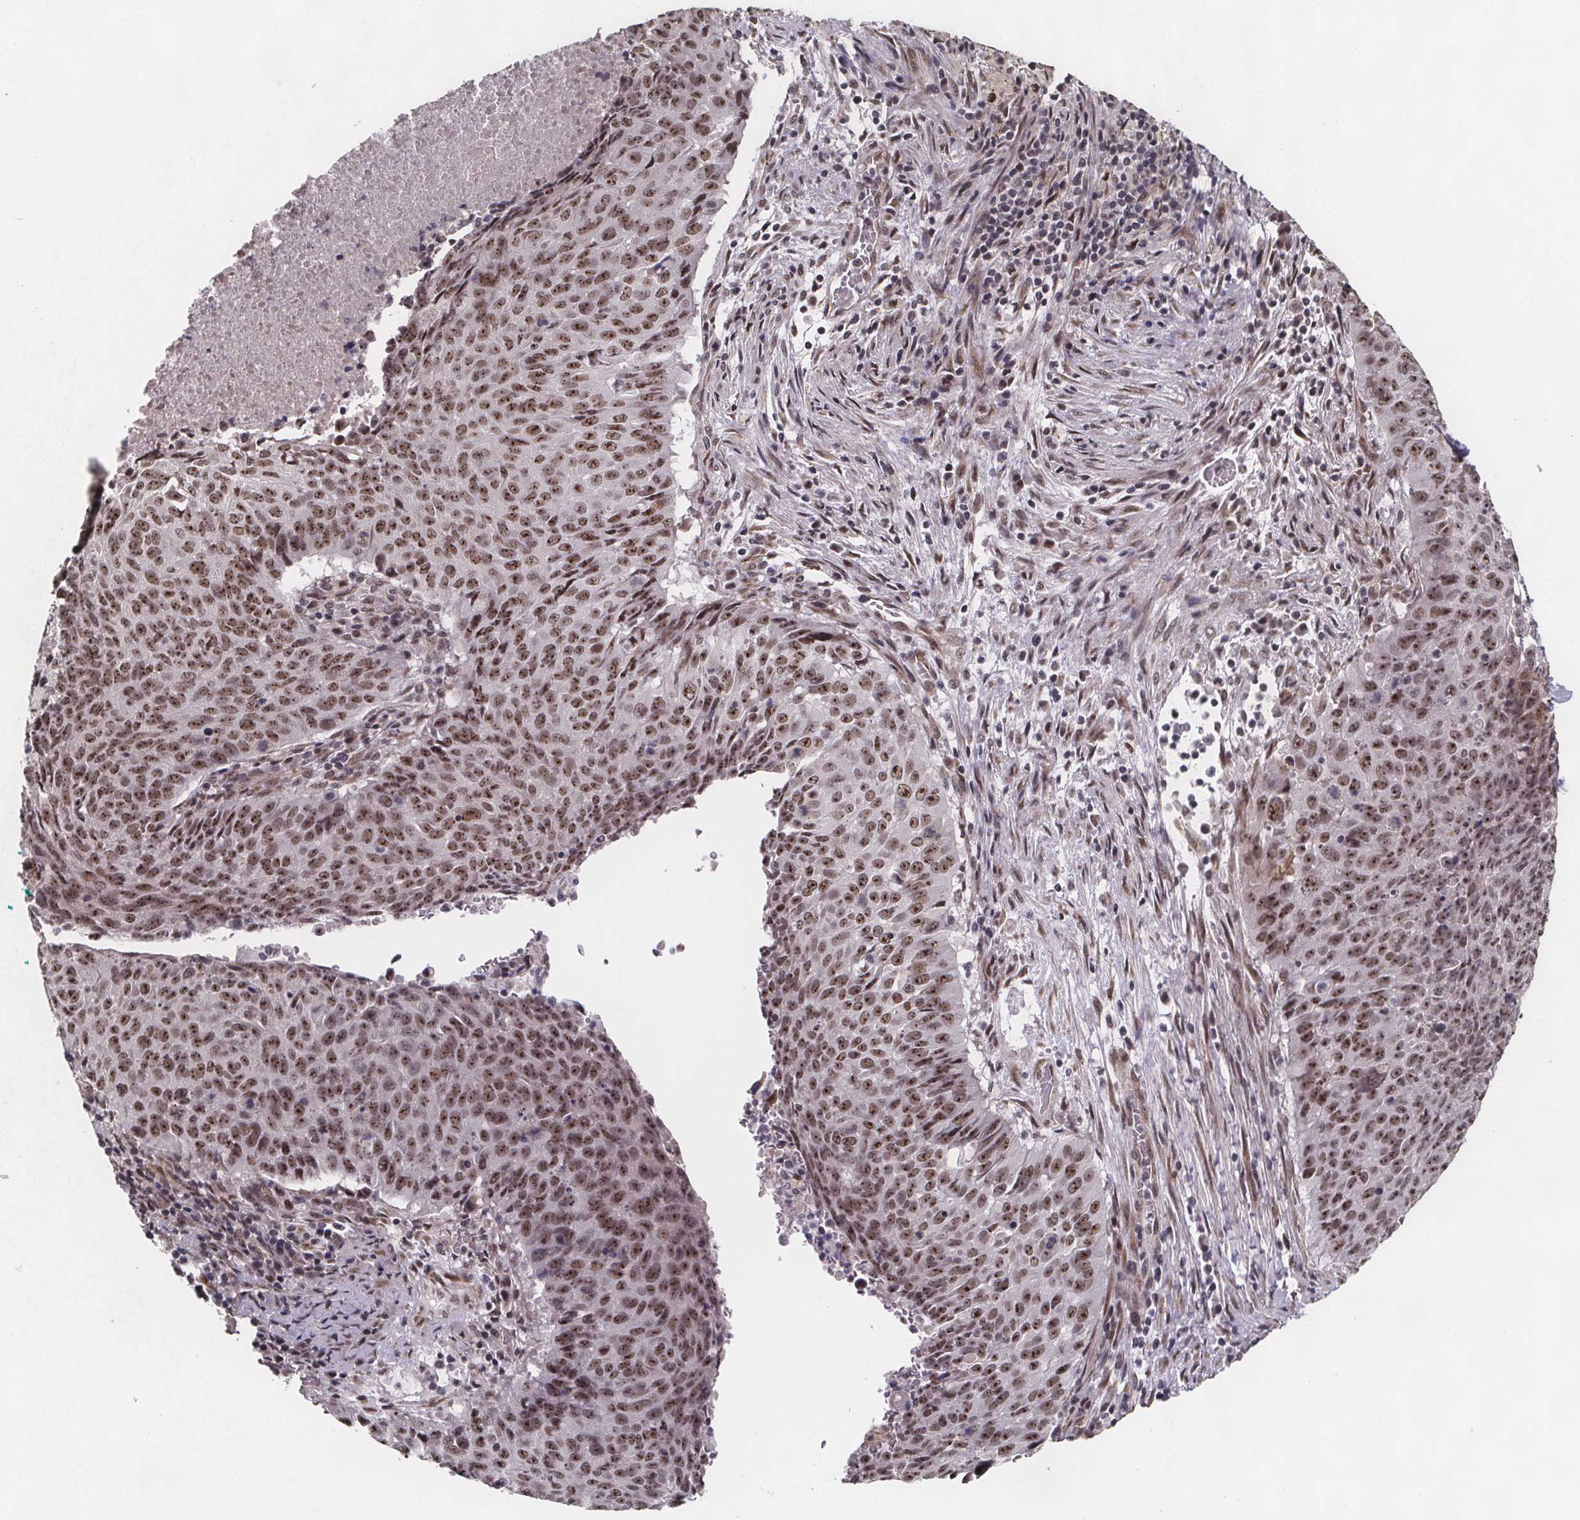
{"staining": {"intensity": "moderate", "quantity": ">75%", "location": "nuclear"}, "tissue": "lung cancer", "cell_type": "Tumor cells", "image_type": "cancer", "snomed": [{"axis": "morphology", "description": "Normal tissue, NOS"}, {"axis": "morphology", "description": "Squamous cell carcinoma, NOS"}, {"axis": "topography", "description": "Bronchus"}, {"axis": "topography", "description": "Lung"}], "caption": "Immunohistochemical staining of lung squamous cell carcinoma displays moderate nuclear protein positivity in about >75% of tumor cells.", "gene": "U2SURP", "patient": {"sex": "male", "age": 64}}